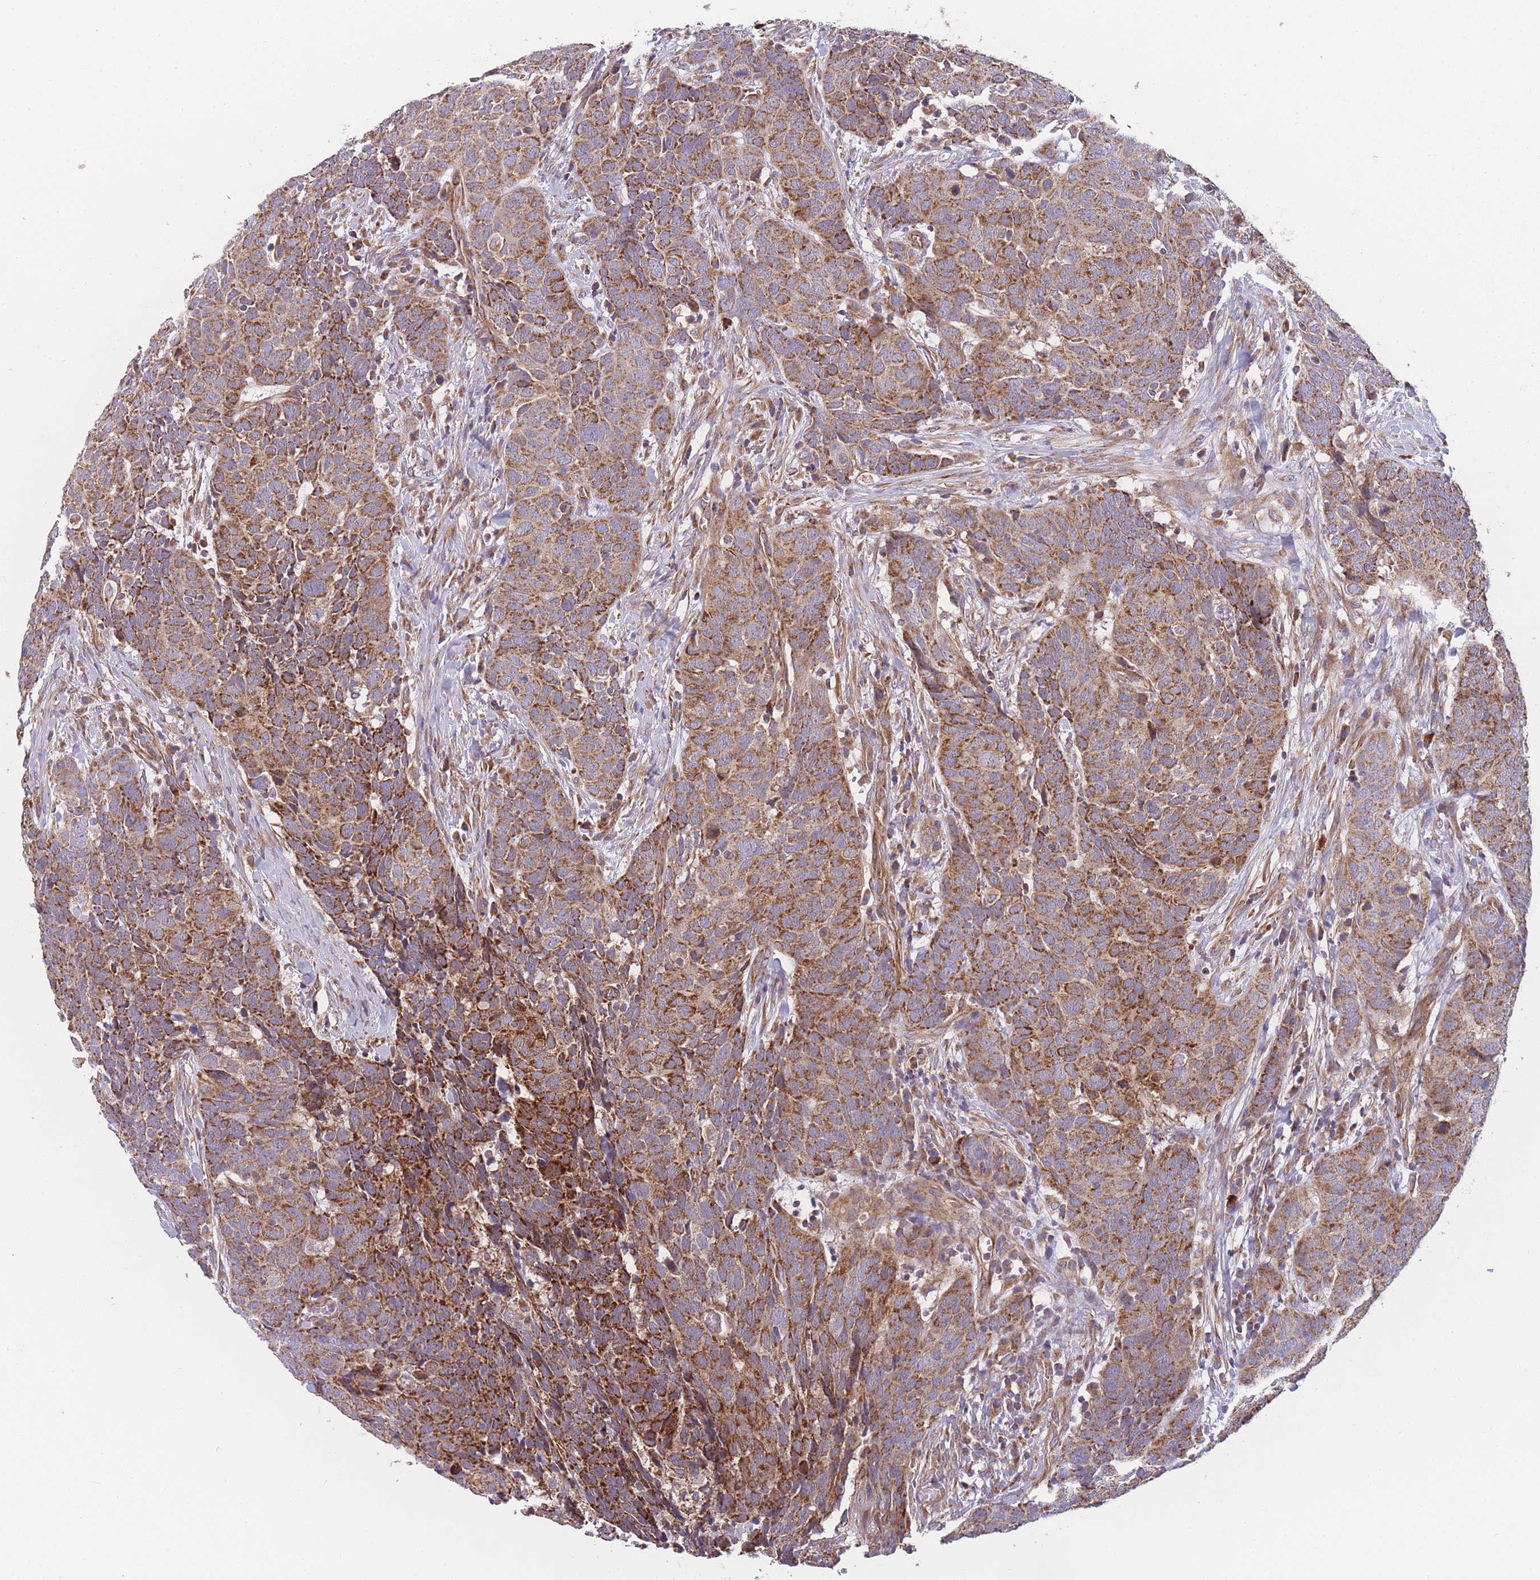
{"staining": {"intensity": "moderate", "quantity": ">75%", "location": "cytoplasmic/membranous"}, "tissue": "head and neck cancer", "cell_type": "Tumor cells", "image_type": "cancer", "snomed": [{"axis": "morphology", "description": "Squamous cell carcinoma, NOS"}, {"axis": "topography", "description": "Head-Neck"}], "caption": "A medium amount of moderate cytoplasmic/membranous positivity is present in about >75% of tumor cells in head and neck cancer (squamous cell carcinoma) tissue. The protein of interest is shown in brown color, while the nuclei are stained blue.", "gene": "MTRES1", "patient": {"sex": "male", "age": 66}}